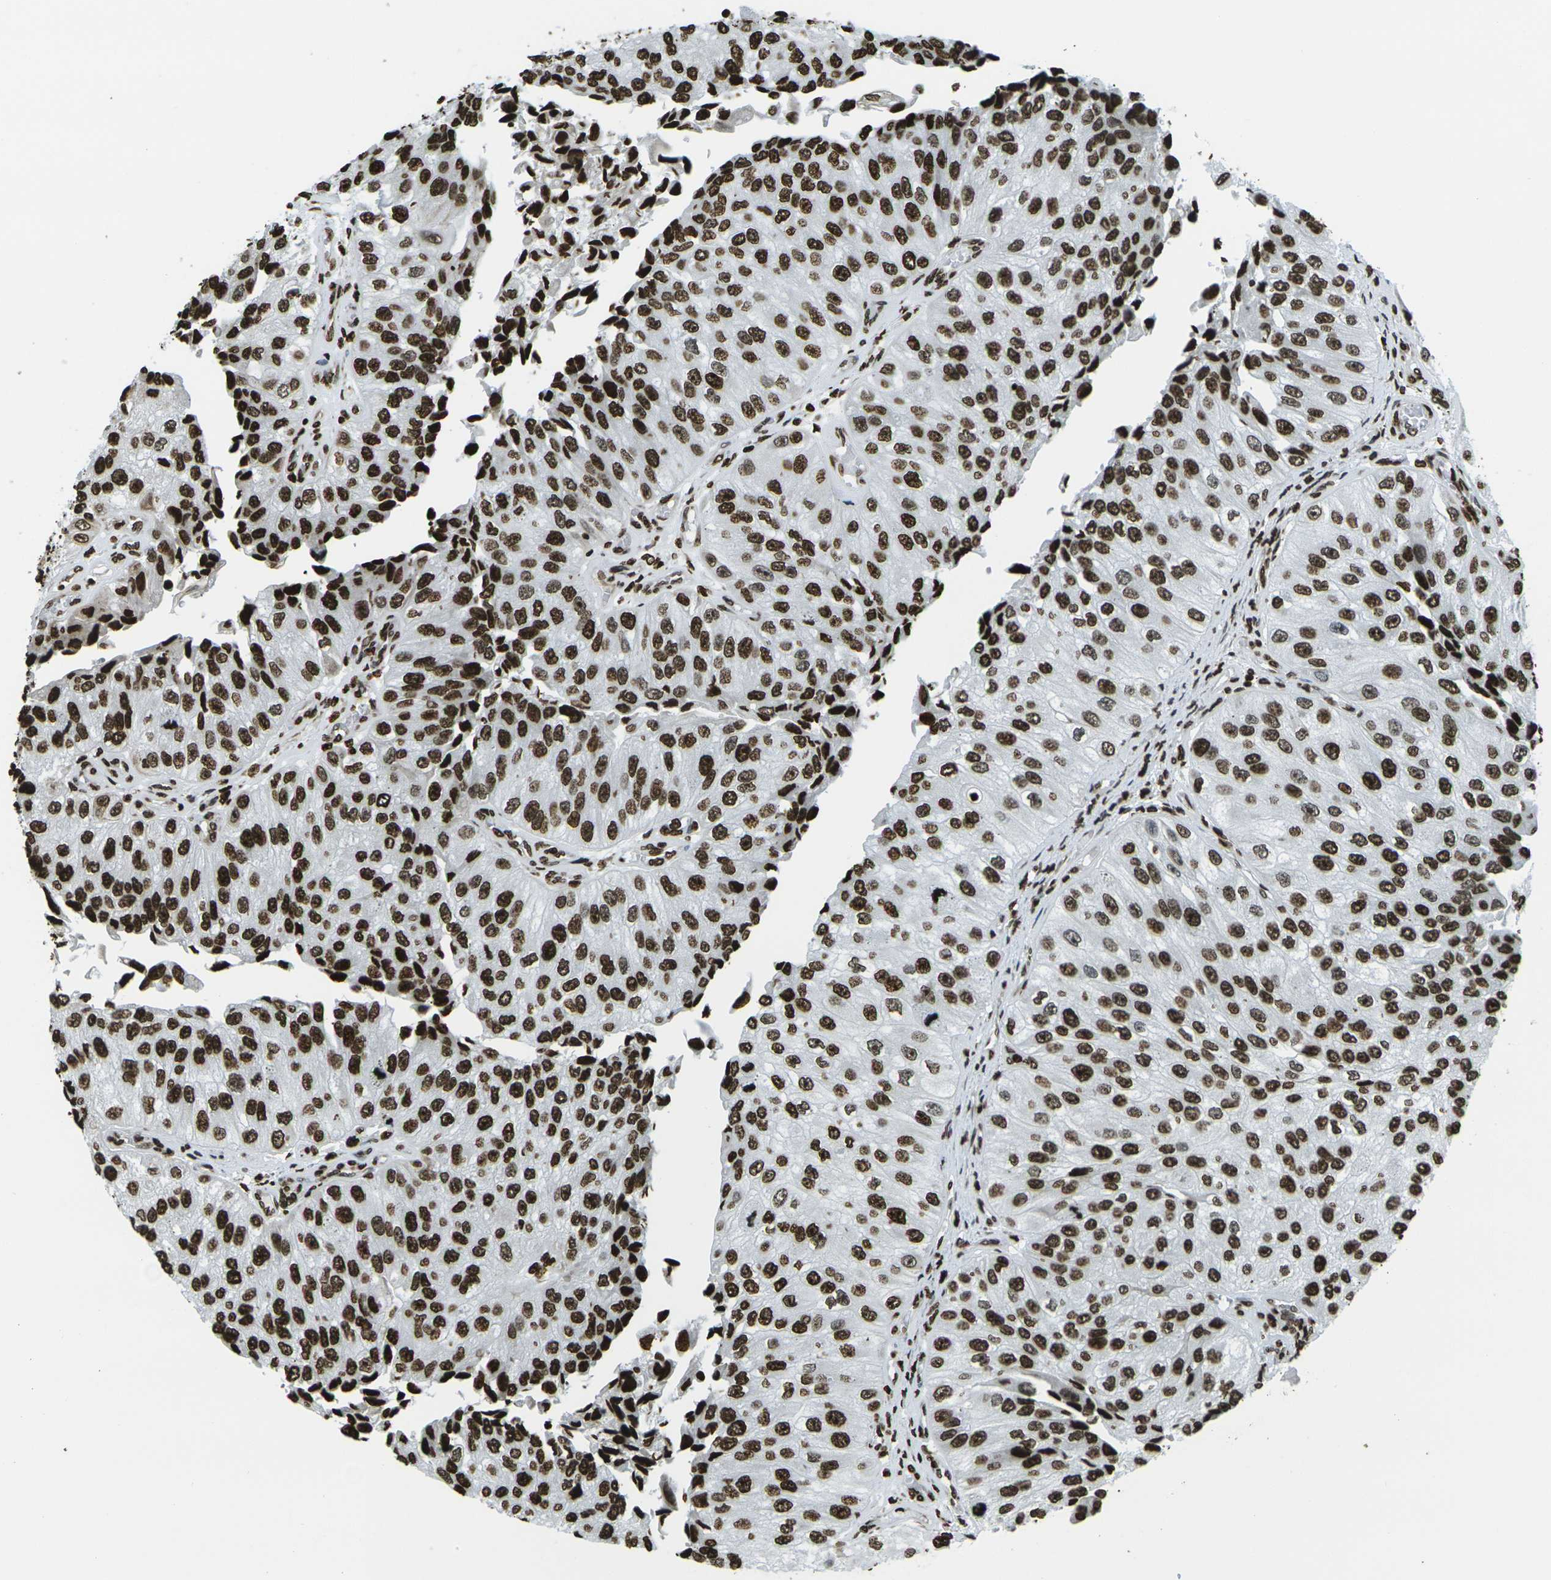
{"staining": {"intensity": "strong", "quantity": ">75%", "location": "nuclear"}, "tissue": "urothelial cancer", "cell_type": "Tumor cells", "image_type": "cancer", "snomed": [{"axis": "morphology", "description": "Urothelial carcinoma, High grade"}, {"axis": "topography", "description": "Kidney"}, {"axis": "topography", "description": "Urinary bladder"}], "caption": "Urothelial carcinoma (high-grade) was stained to show a protein in brown. There is high levels of strong nuclear staining in about >75% of tumor cells.", "gene": "H1-2", "patient": {"sex": "male", "age": 77}}